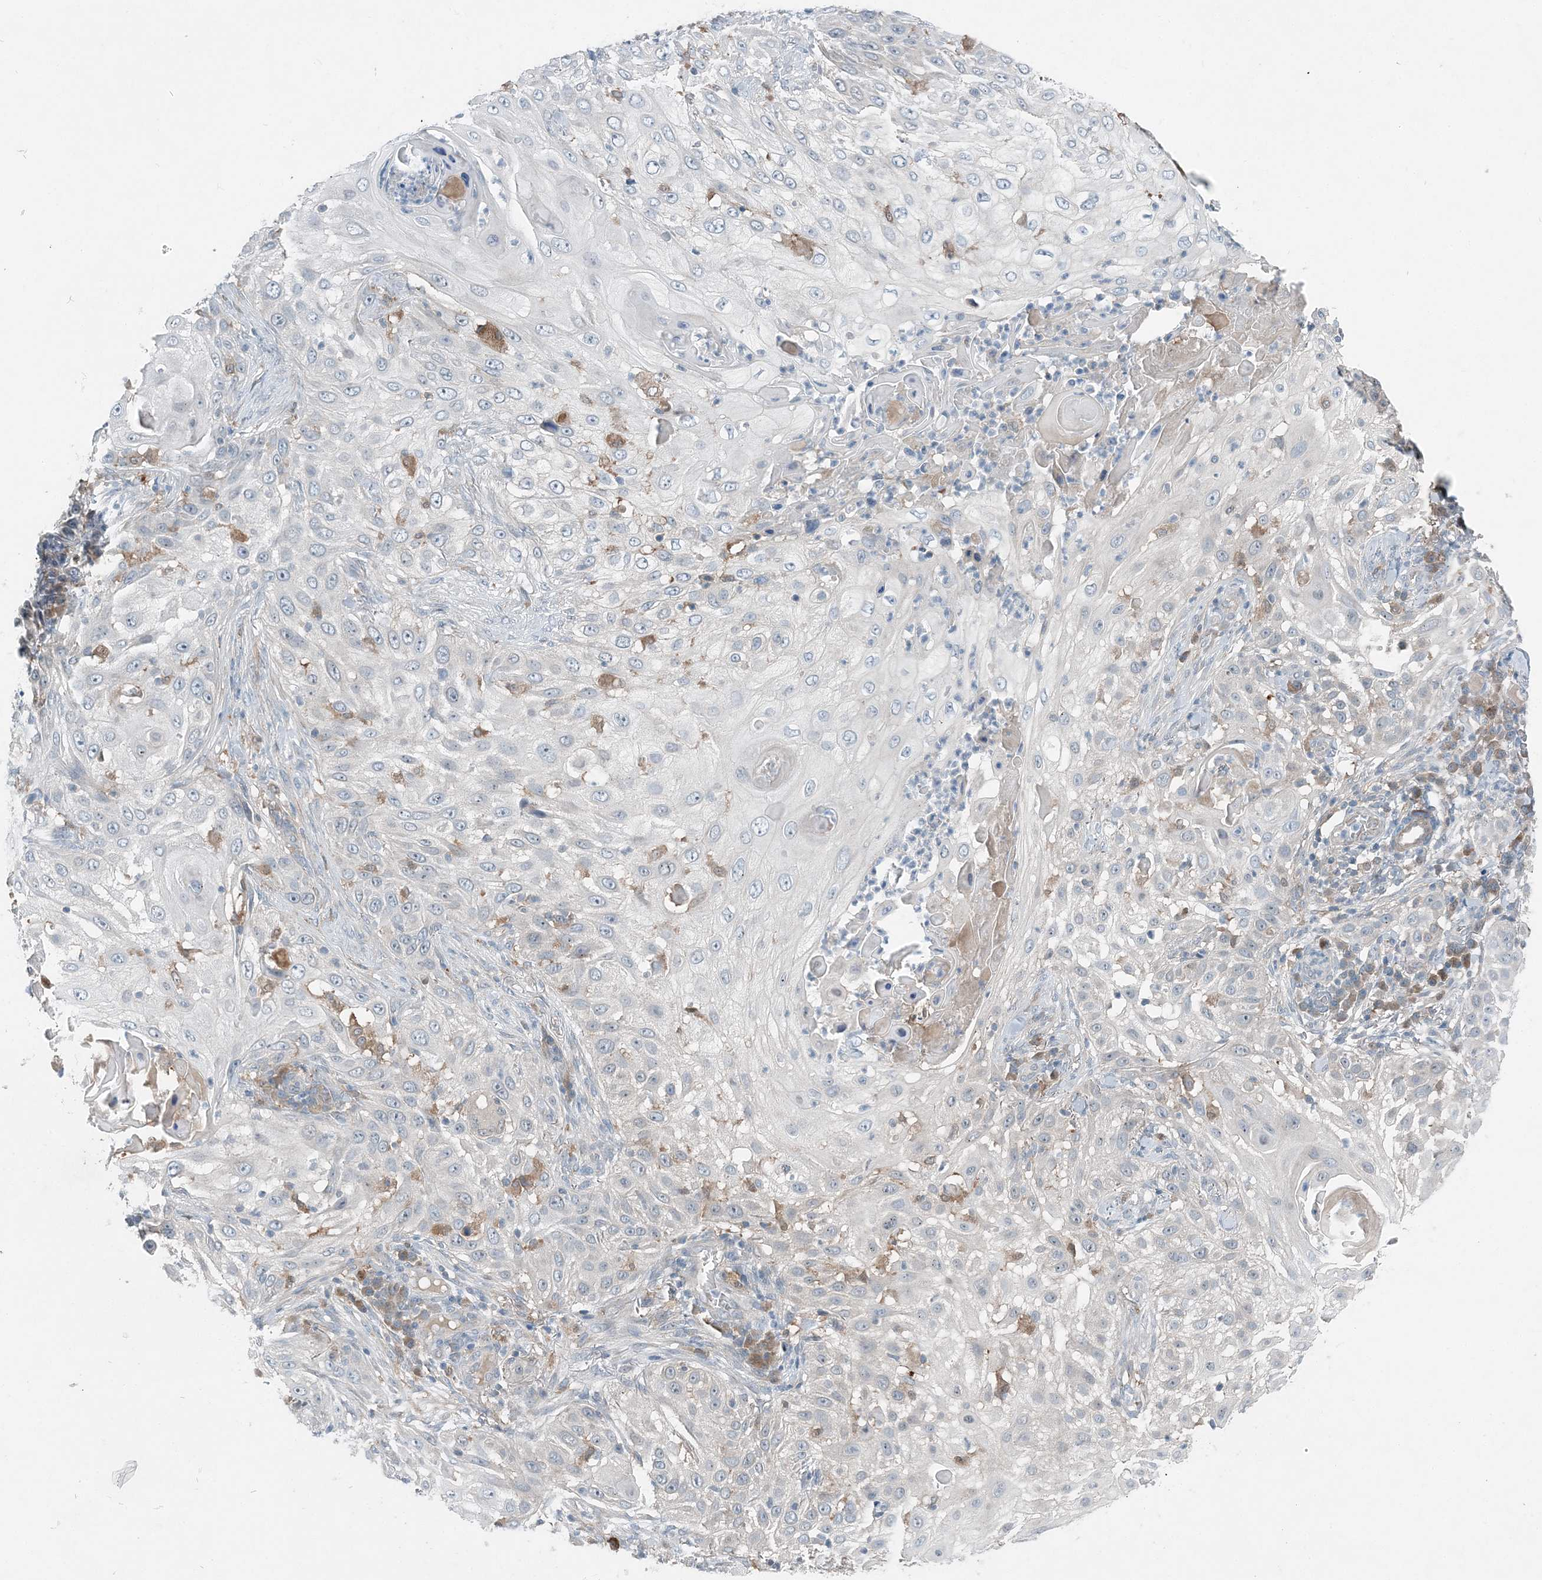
{"staining": {"intensity": "negative", "quantity": "none", "location": "none"}, "tissue": "skin cancer", "cell_type": "Tumor cells", "image_type": "cancer", "snomed": [{"axis": "morphology", "description": "Squamous cell carcinoma, NOS"}, {"axis": "topography", "description": "Skin"}], "caption": "There is no significant positivity in tumor cells of squamous cell carcinoma (skin).", "gene": "ARMH1", "patient": {"sex": "female", "age": 44}}